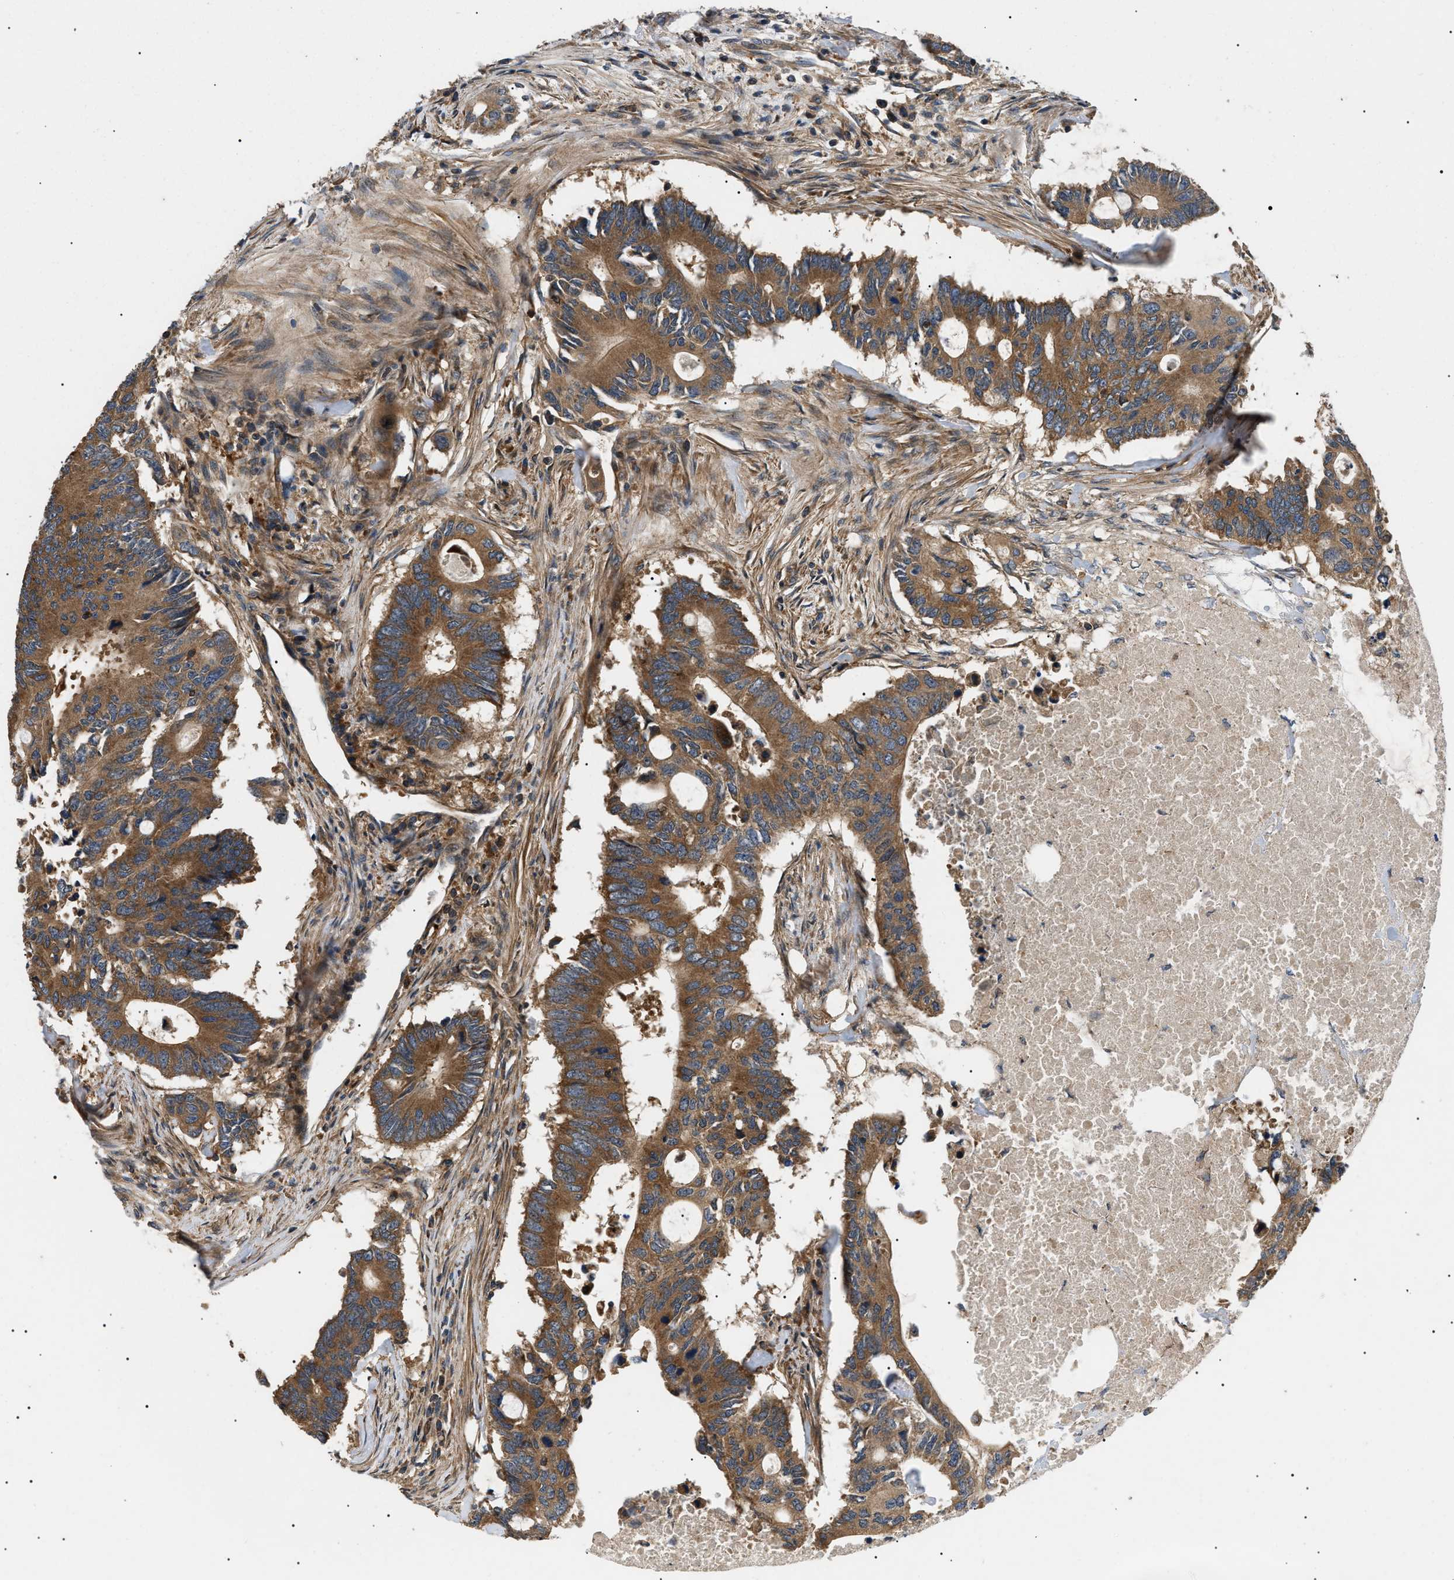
{"staining": {"intensity": "strong", "quantity": ">75%", "location": "cytoplasmic/membranous"}, "tissue": "colorectal cancer", "cell_type": "Tumor cells", "image_type": "cancer", "snomed": [{"axis": "morphology", "description": "Adenocarcinoma, NOS"}, {"axis": "topography", "description": "Colon"}], "caption": "The immunohistochemical stain labels strong cytoplasmic/membranous expression in tumor cells of colorectal adenocarcinoma tissue. Immunohistochemistry (ihc) stains the protein of interest in brown and the nuclei are stained blue.", "gene": "PPM1B", "patient": {"sex": "male", "age": 71}}